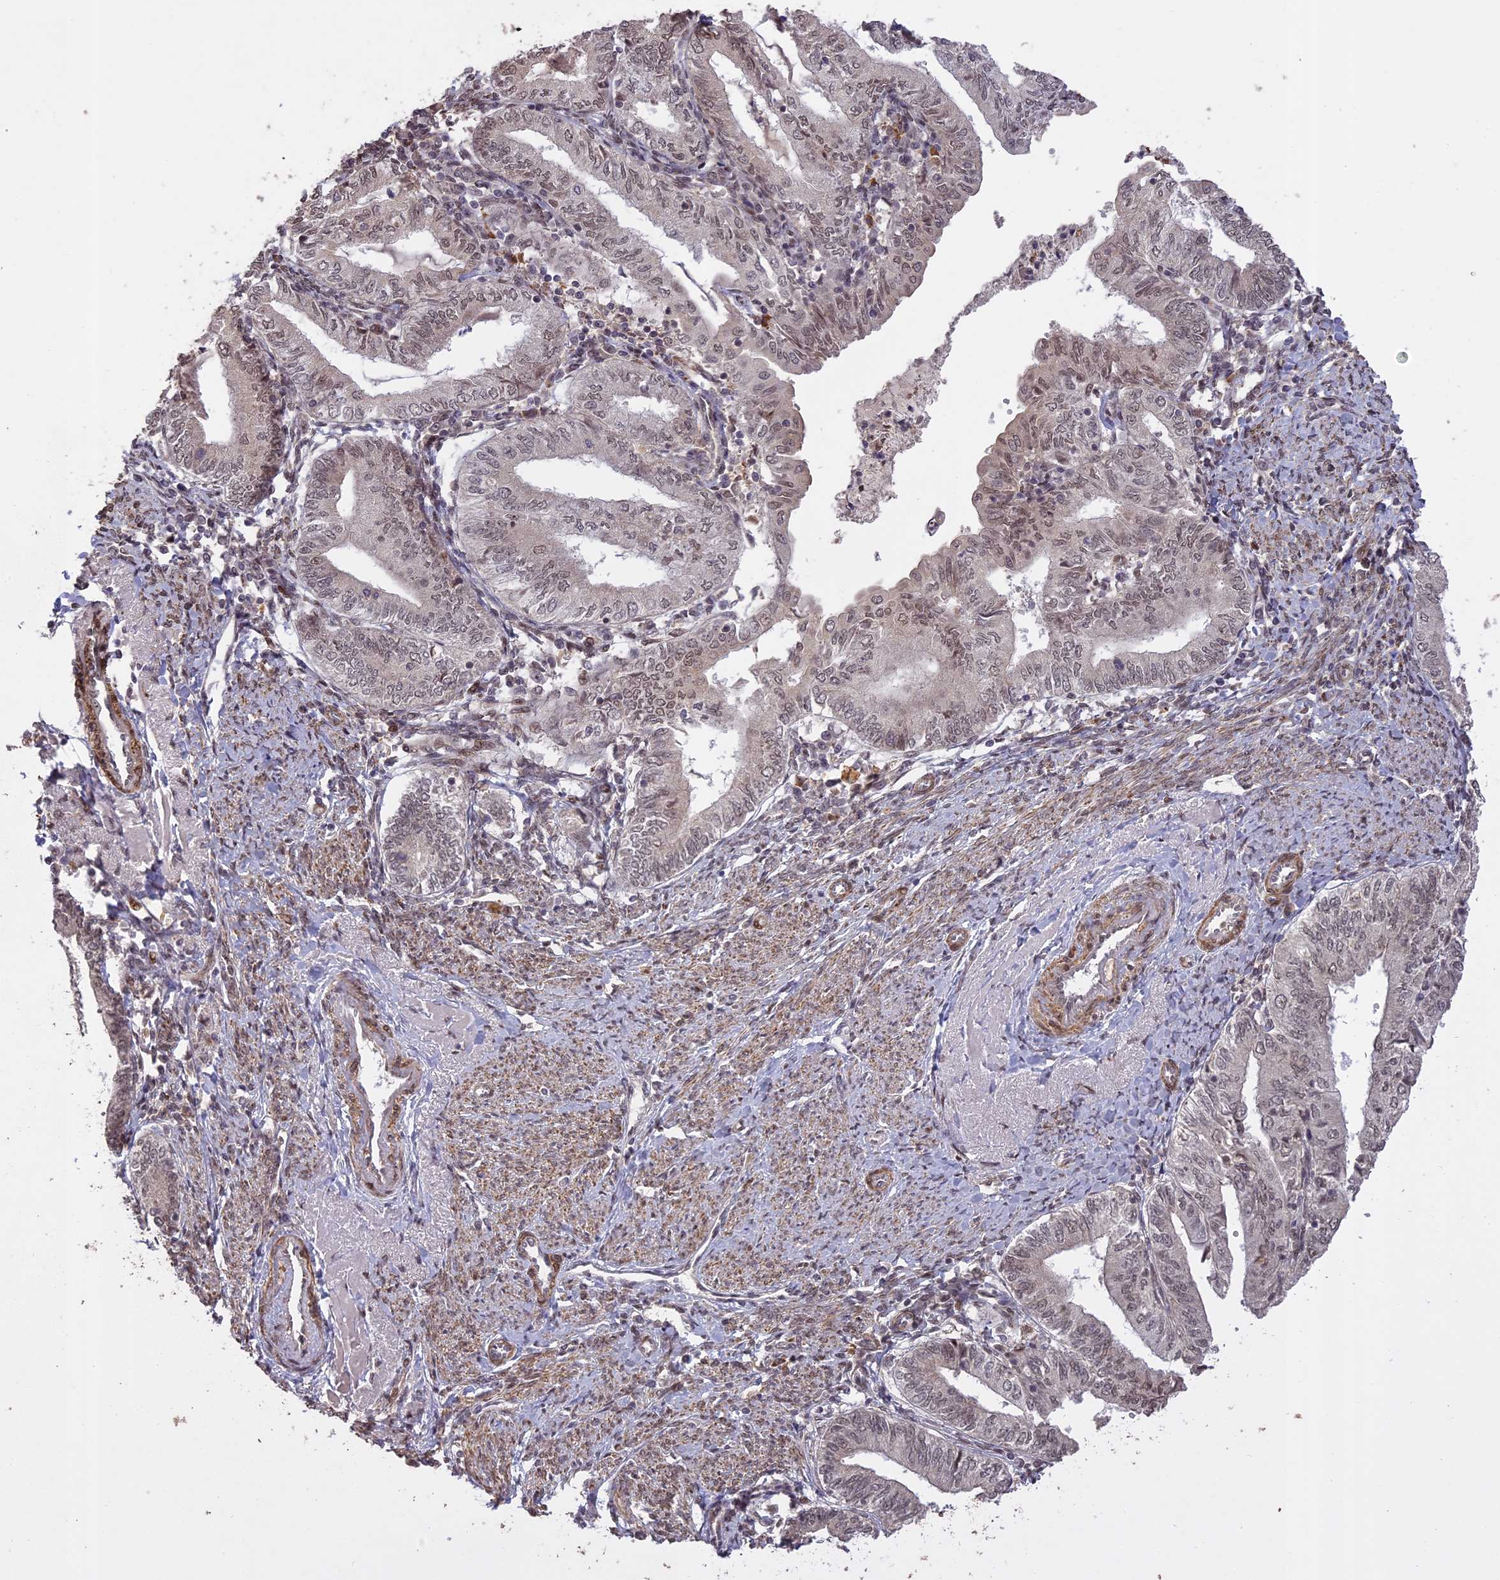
{"staining": {"intensity": "weak", "quantity": "25%-75%", "location": "nuclear"}, "tissue": "endometrial cancer", "cell_type": "Tumor cells", "image_type": "cancer", "snomed": [{"axis": "morphology", "description": "Adenocarcinoma, NOS"}, {"axis": "topography", "description": "Endometrium"}], "caption": "A high-resolution image shows immunohistochemistry (IHC) staining of endometrial adenocarcinoma, which demonstrates weak nuclear positivity in about 25%-75% of tumor cells.", "gene": "PRELID2", "patient": {"sex": "female", "age": 66}}